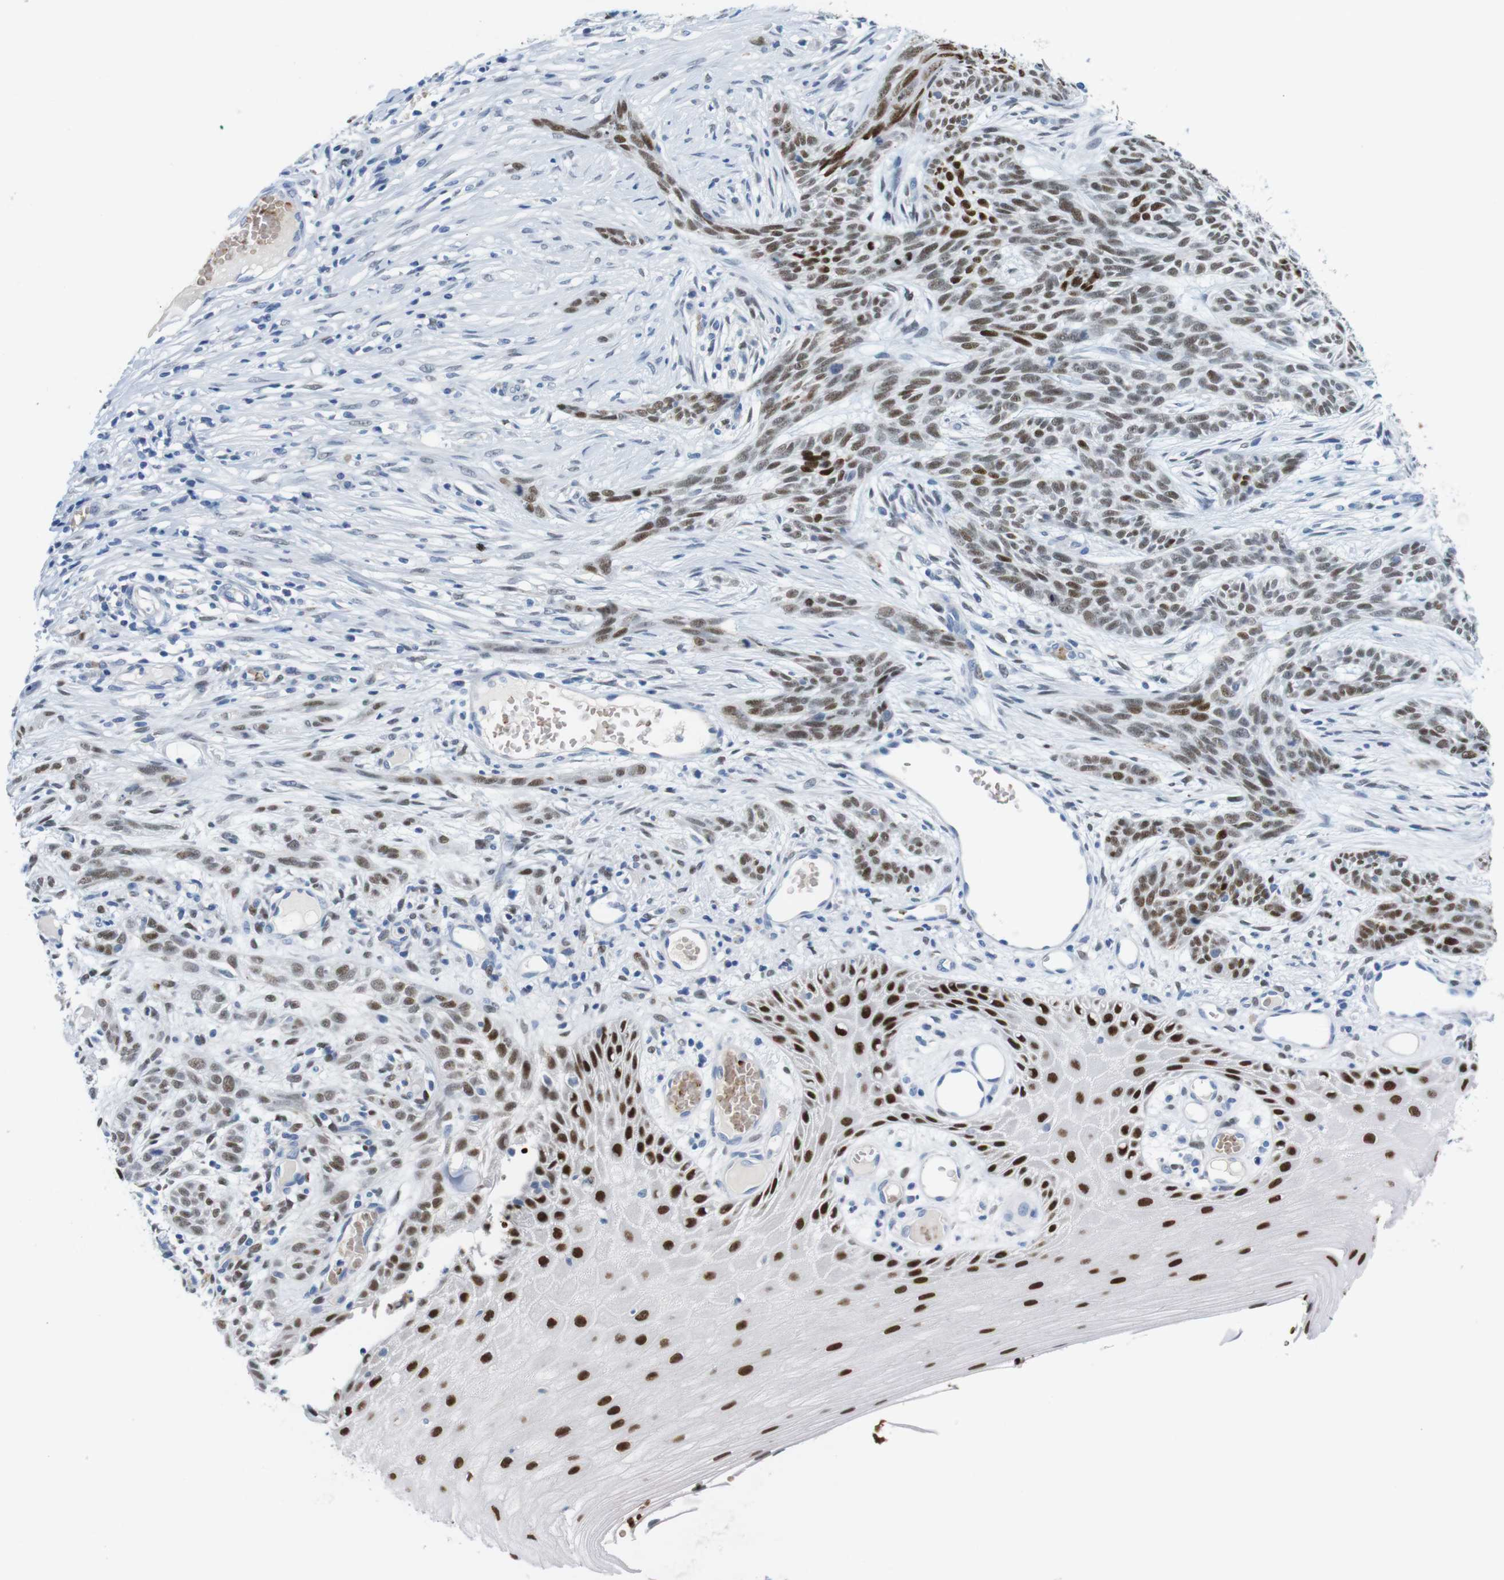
{"staining": {"intensity": "moderate", "quantity": ">75%", "location": "nuclear"}, "tissue": "skin cancer", "cell_type": "Tumor cells", "image_type": "cancer", "snomed": [{"axis": "morphology", "description": "Basal cell carcinoma"}, {"axis": "topography", "description": "Skin"}], "caption": "DAB immunohistochemical staining of human skin basal cell carcinoma displays moderate nuclear protein staining in approximately >75% of tumor cells.", "gene": "TFAP2C", "patient": {"sex": "female", "age": 59}}